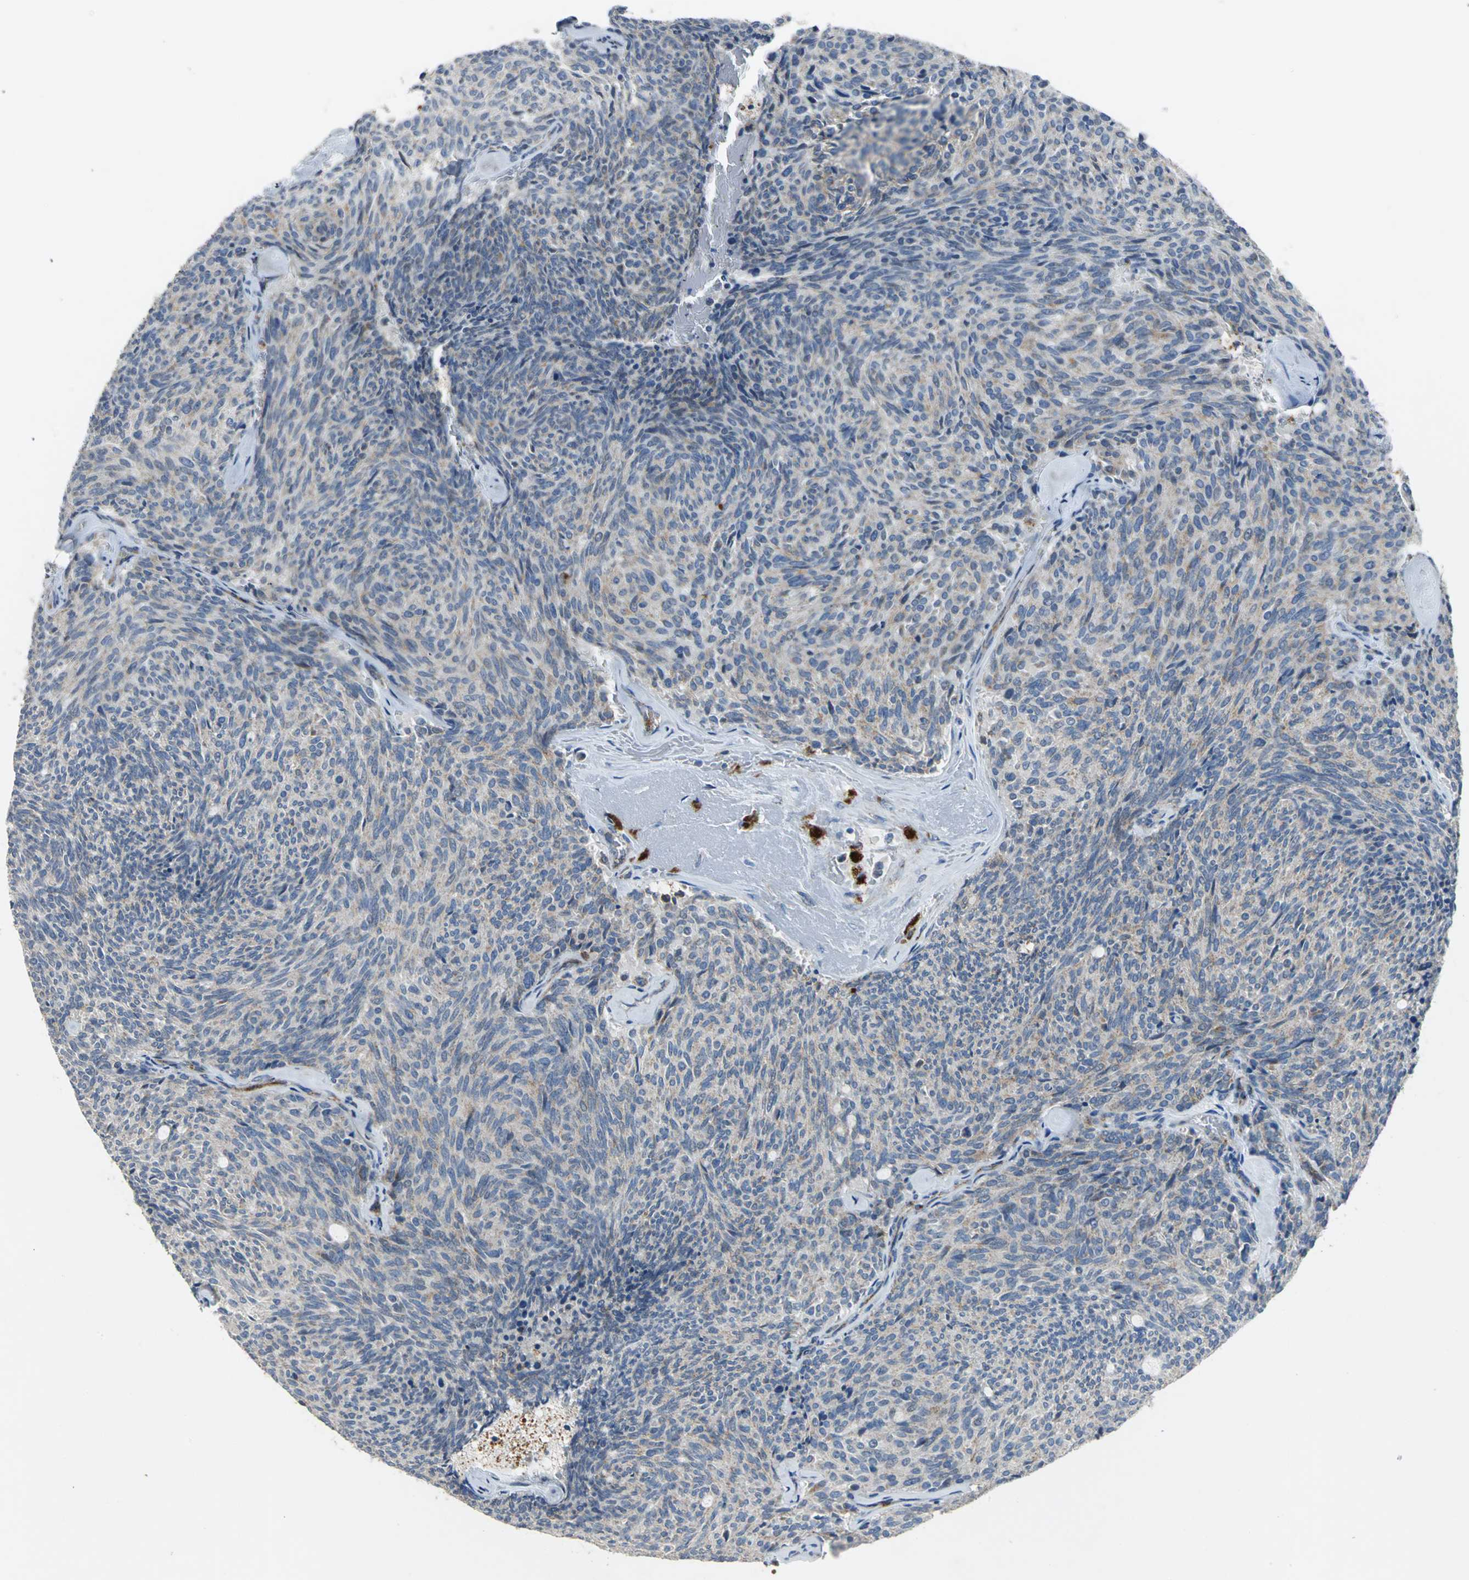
{"staining": {"intensity": "weak", "quantity": "25%-75%", "location": "cytoplasmic/membranous"}, "tissue": "carcinoid", "cell_type": "Tumor cells", "image_type": "cancer", "snomed": [{"axis": "morphology", "description": "Carcinoid, malignant, NOS"}, {"axis": "topography", "description": "Pancreas"}], "caption": "This is a photomicrograph of immunohistochemistry staining of carcinoid (malignant), which shows weak expression in the cytoplasmic/membranous of tumor cells.", "gene": "SPPL2B", "patient": {"sex": "female", "age": 54}}